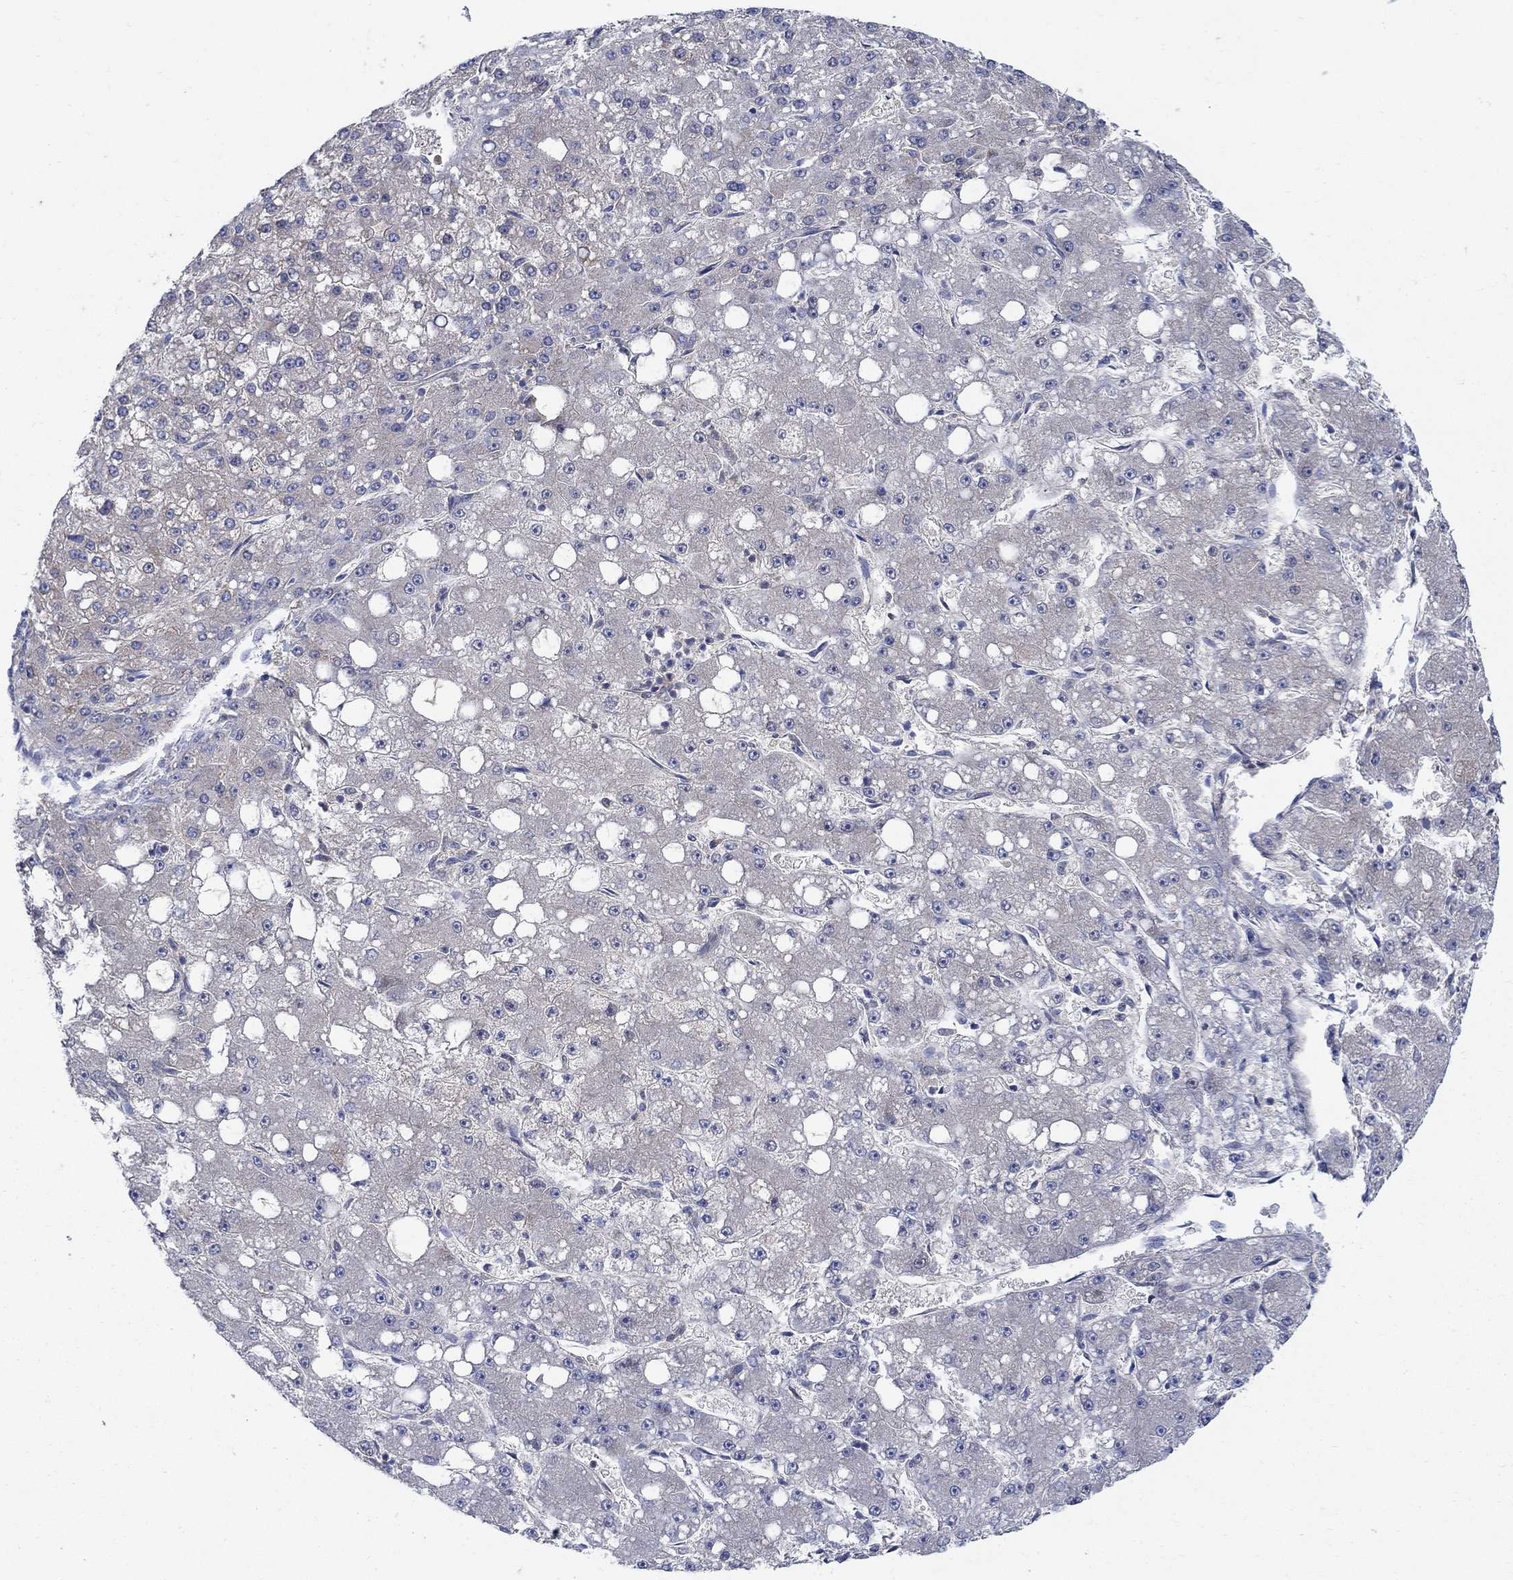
{"staining": {"intensity": "moderate", "quantity": "<25%", "location": "cytoplasmic/membranous"}, "tissue": "liver cancer", "cell_type": "Tumor cells", "image_type": "cancer", "snomed": [{"axis": "morphology", "description": "Carcinoma, Hepatocellular, NOS"}, {"axis": "topography", "description": "Liver"}], "caption": "The image shows immunohistochemical staining of hepatocellular carcinoma (liver). There is moderate cytoplasmic/membranous staining is identified in approximately <25% of tumor cells. The staining was performed using DAB to visualize the protein expression in brown, while the nuclei were stained in blue with hematoxylin (Magnification: 20x).", "gene": "ZDHHC14", "patient": {"sex": "male", "age": 67}}